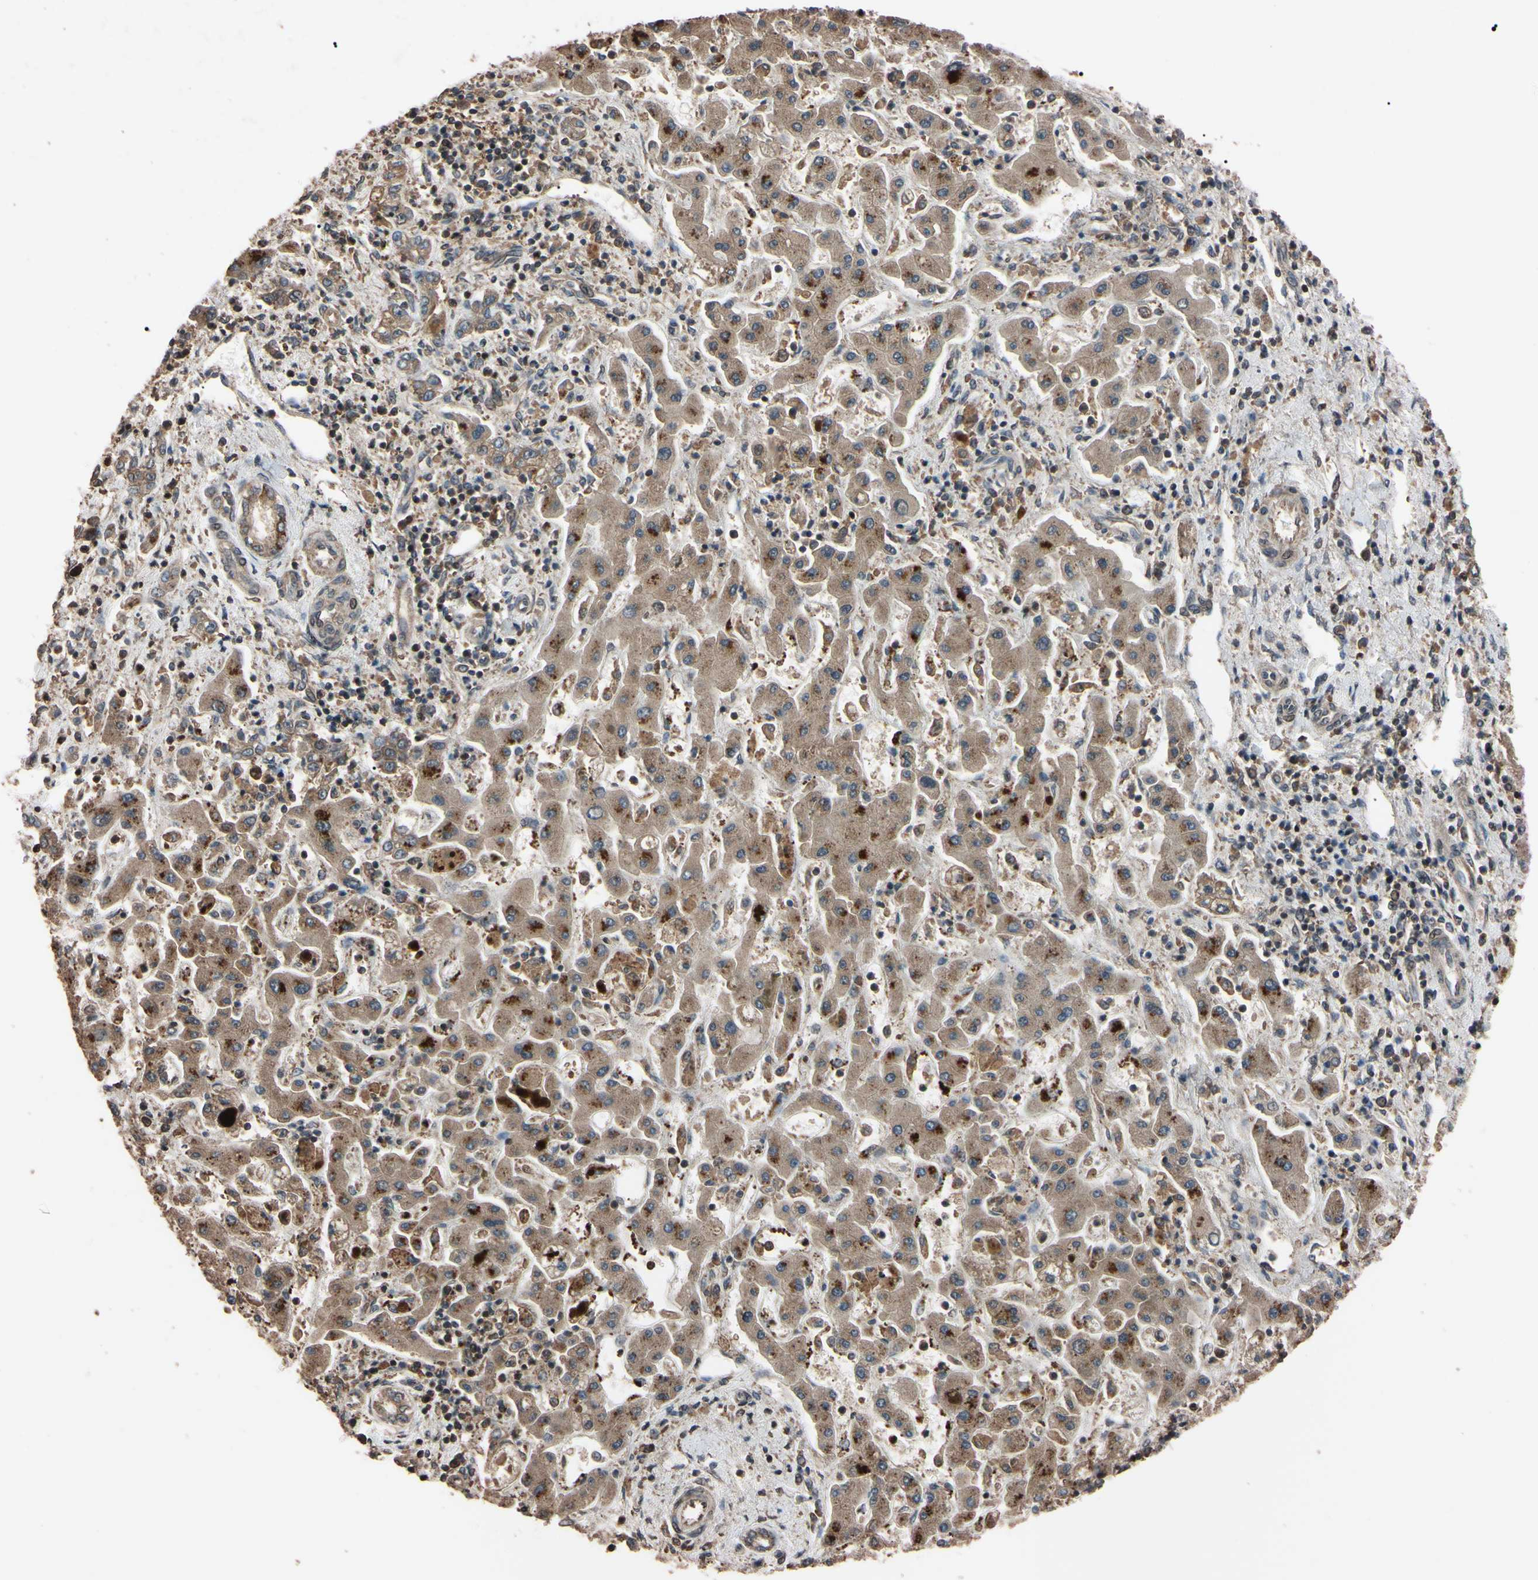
{"staining": {"intensity": "weak", "quantity": ">75%", "location": "cytoplasmic/membranous"}, "tissue": "liver cancer", "cell_type": "Tumor cells", "image_type": "cancer", "snomed": [{"axis": "morphology", "description": "Cholangiocarcinoma"}, {"axis": "topography", "description": "Liver"}], "caption": "The histopathology image displays a brown stain indicating the presence of a protein in the cytoplasmic/membranous of tumor cells in liver cancer.", "gene": "TNFRSF1A", "patient": {"sex": "male", "age": 50}}